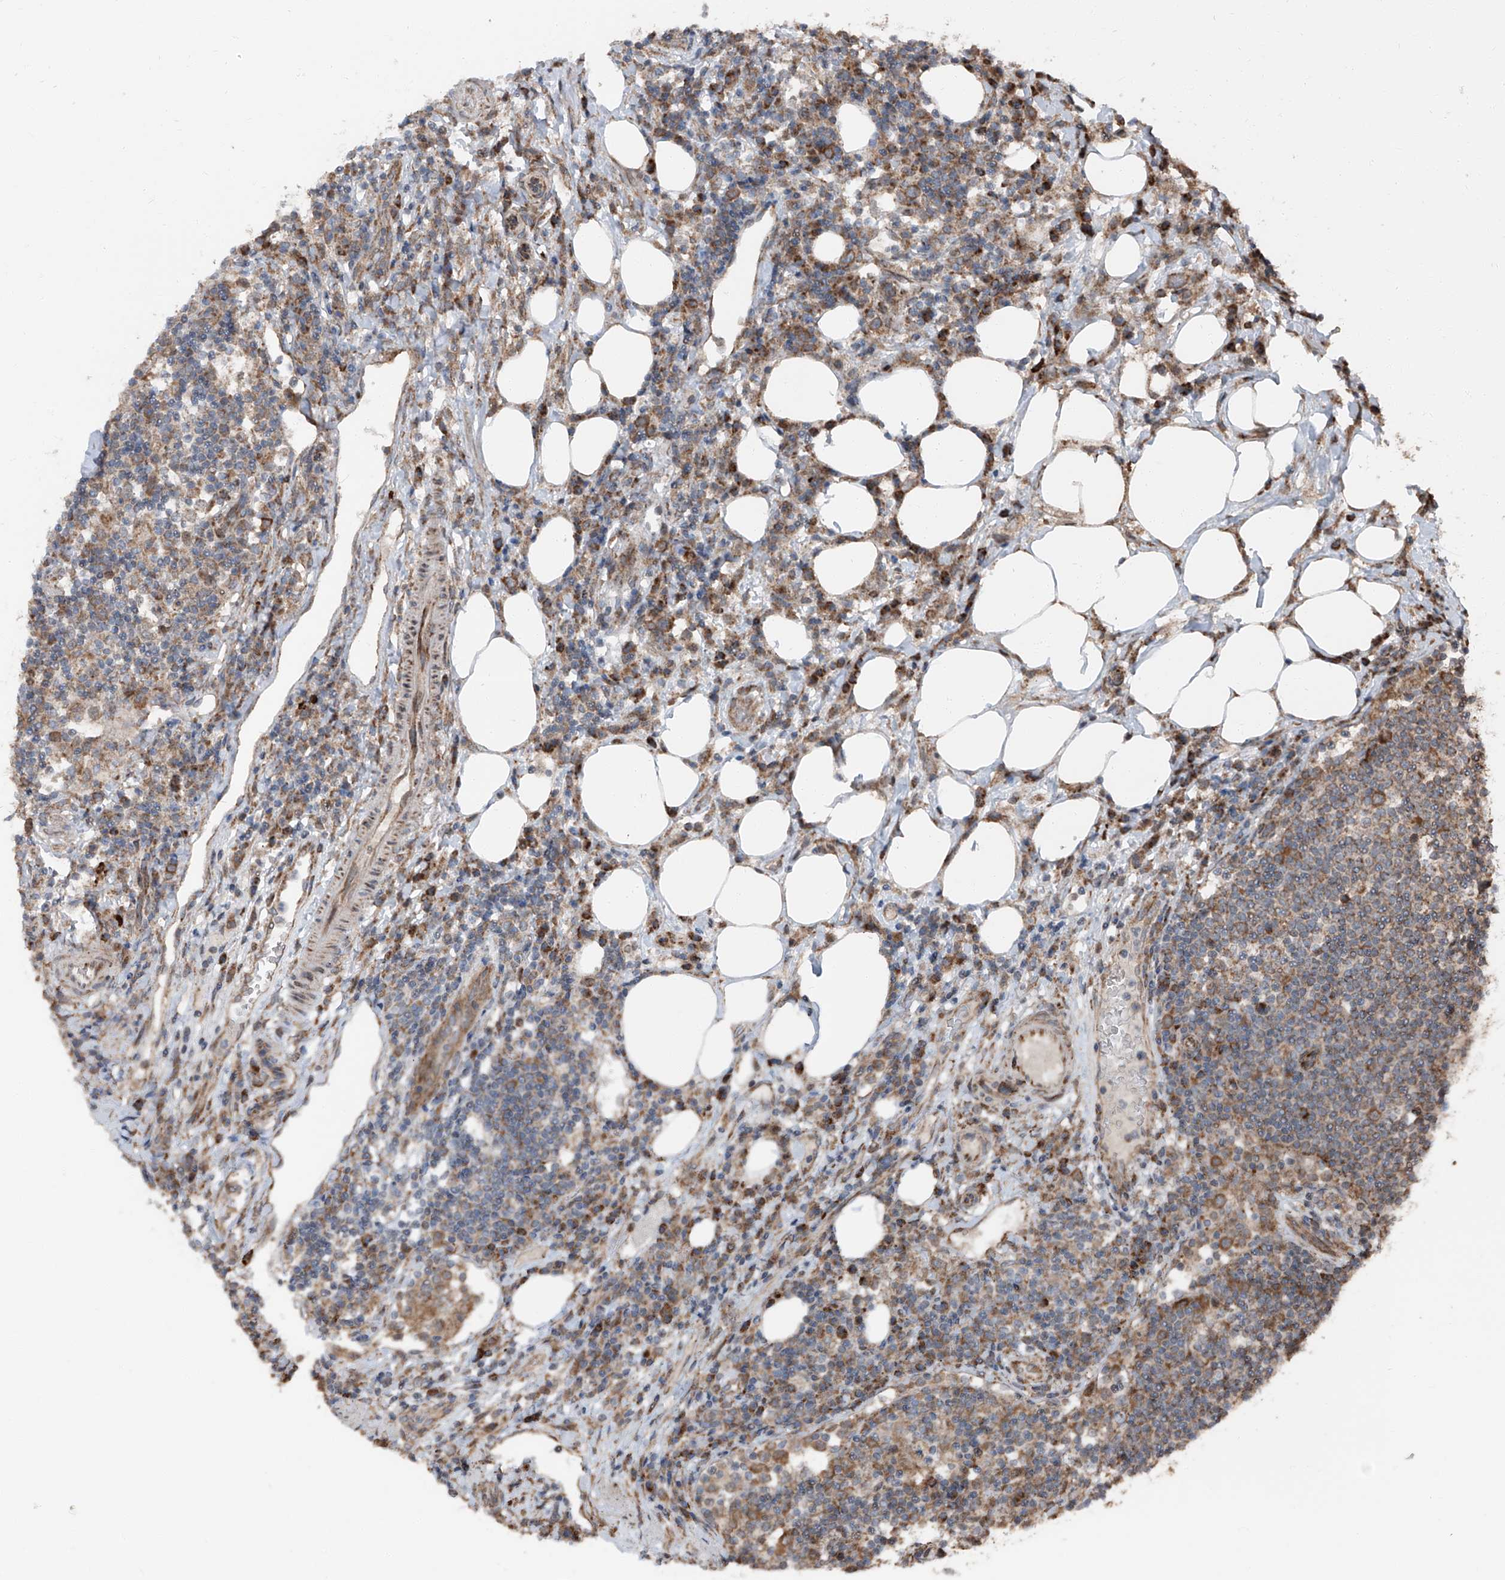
{"staining": {"intensity": "moderate", "quantity": "25%-75%", "location": "cytoplasmic/membranous"}, "tissue": "lymph node", "cell_type": "Germinal center cells", "image_type": "normal", "snomed": [{"axis": "morphology", "description": "Normal tissue, NOS"}, {"axis": "topography", "description": "Lymph node"}], "caption": "Germinal center cells show moderate cytoplasmic/membranous expression in about 25%-75% of cells in normal lymph node.", "gene": "LIMK1", "patient": {"sex": "female", "age": 53}}